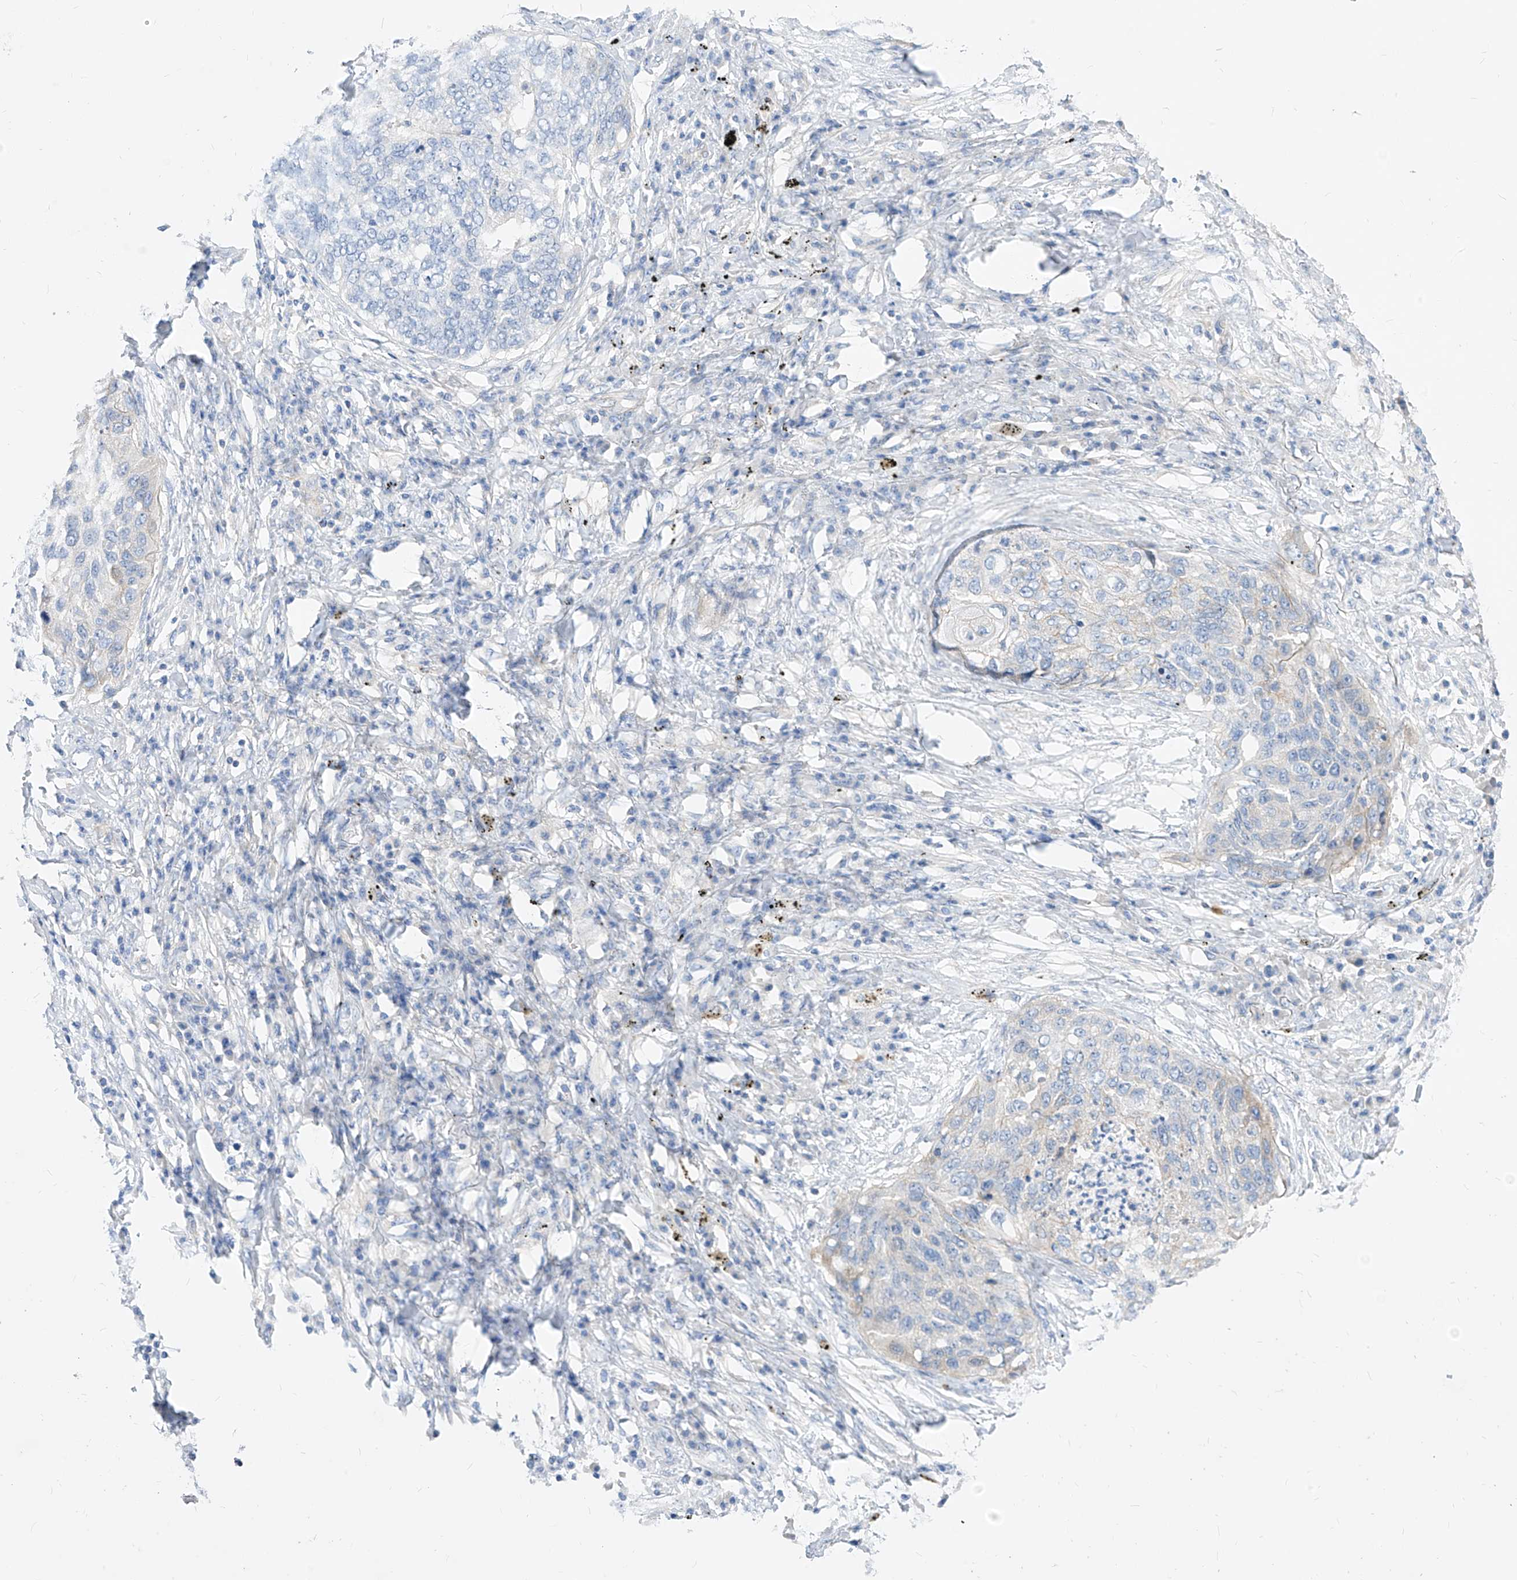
{"staining": {"intensity": "negative", "quantity": "none", "location": "none"}, "tissue": "lung cancer", "cell_type": "Tumor cells", "image_type": "cancer", "snomed": [{"axis": "morphology", "description": "Squamous cell carcinoma, NOS"}, {"axis": "topography", "description": "Lung"}], "caption": "Tumor cells show no significant protein positivity in lung cancer.", "gene": "SCGB2A1", "patient": {"sex": "female", "age": 63}}